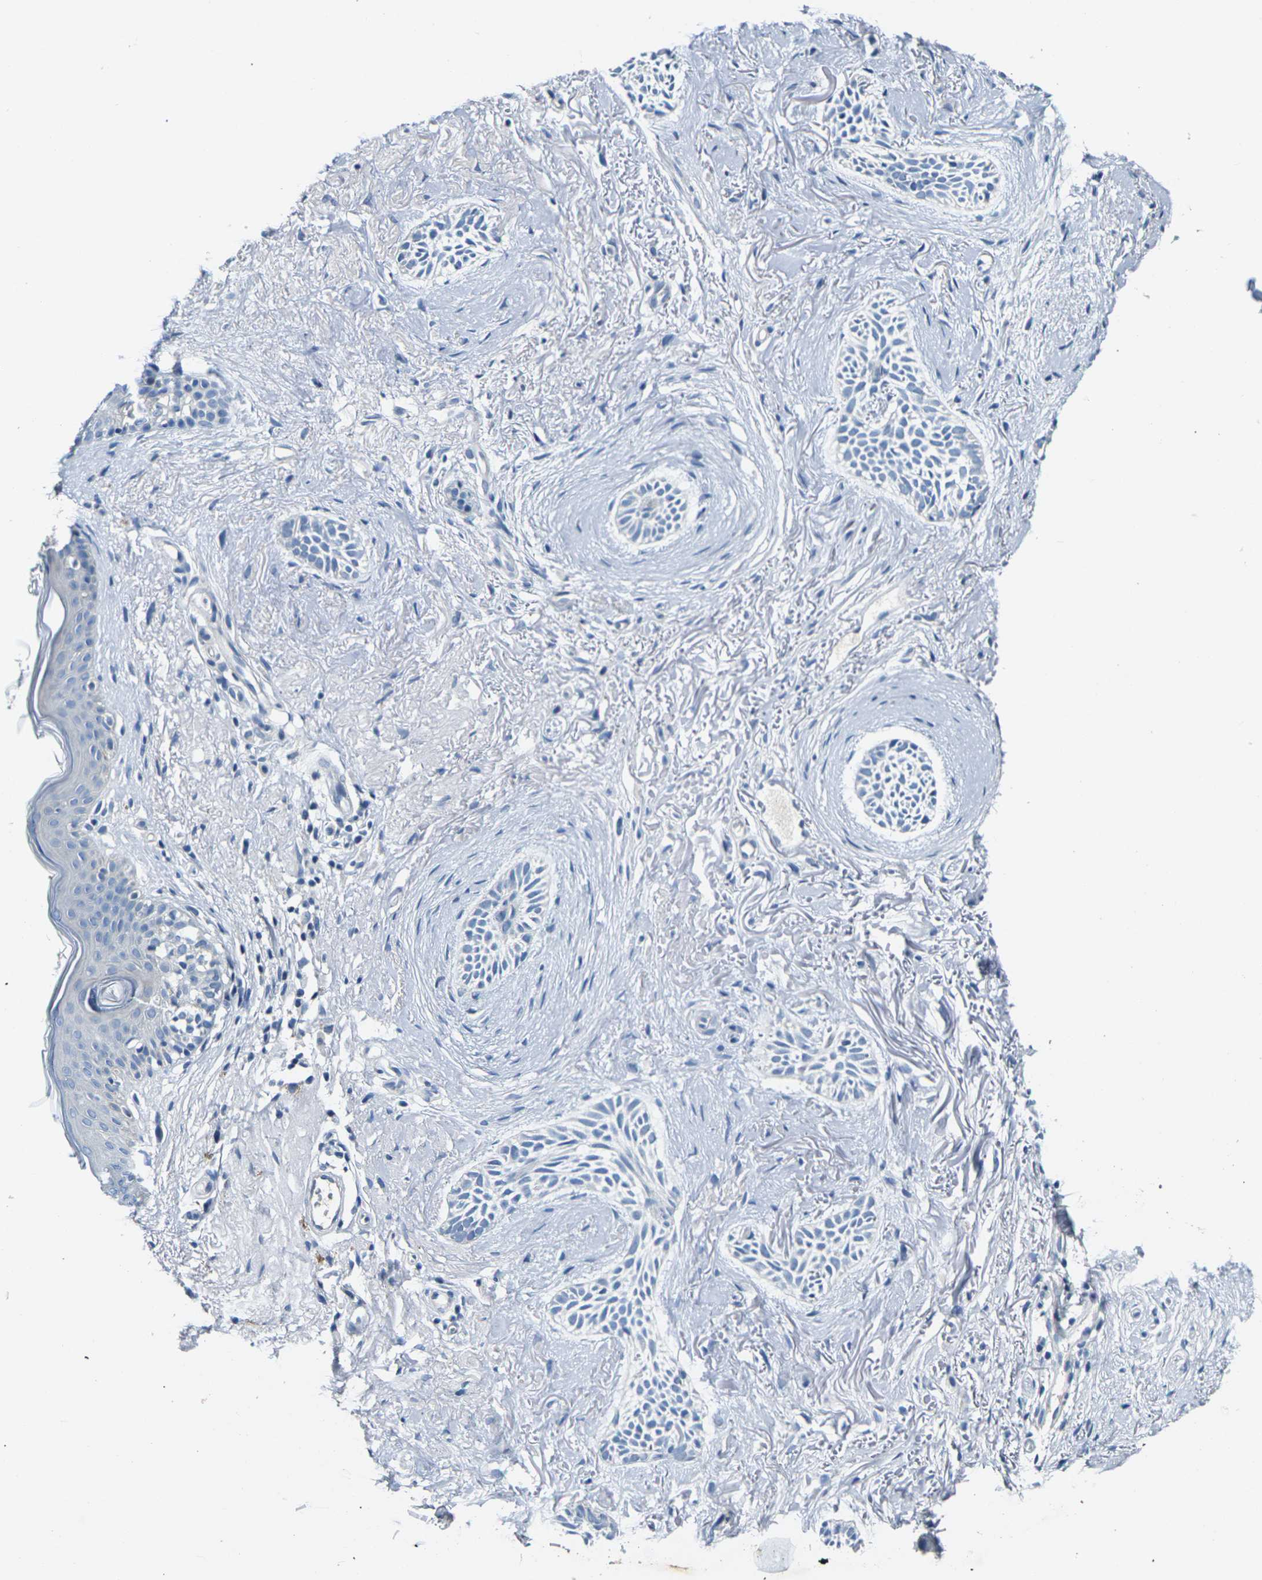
{"staining": {"intensity": "negative", "quantity": "none", "location": "none"}, "tissue": "skin cancer", "cell_type": "Tumor cells", "image_type": "cancer", "snomed": [{"axis": "morphology", "description": "Normal tissue, NOS"}, {"axis": "morphology", "description": "Basal cell carcinoma"}, {"axis": "topography", "description": "Skin"}], "caption": "A photomicrograph of human skin basal cell carcinoma is negative for staining in tumor cells.", "gene": "SHISAL2B", "patient": {"sex": "female", "age": 84}}